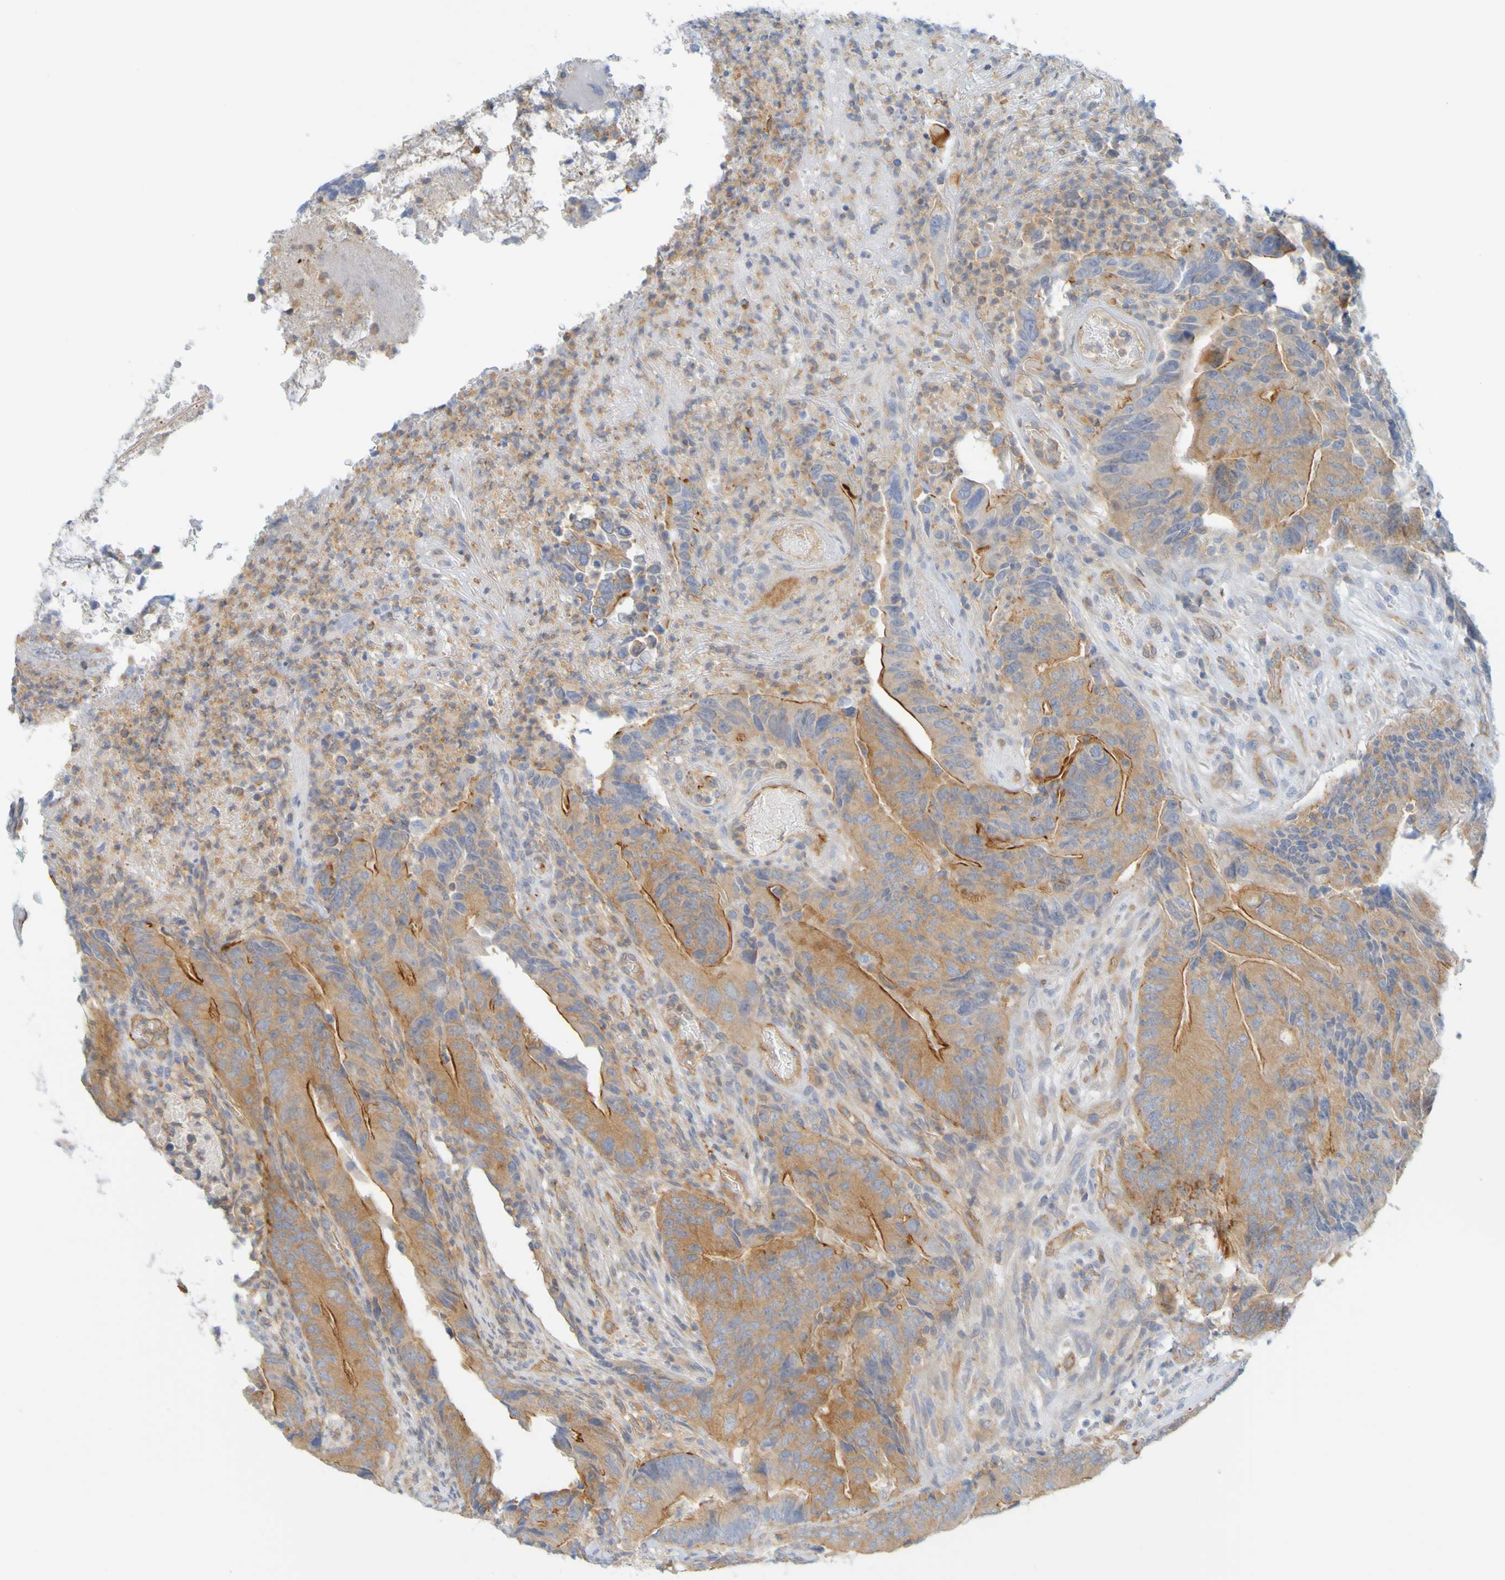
{"staining": {"intensity": "moderate", "quantity": ">75%", "location": "cytoplasmic/membranous"}, "tissue": "colorectal cancer", "cell_type": "Tumor cells", "image_type": "cancer", "snomed": [{"axis": "morphology", "description": "Normal tissue, NOS"}, {"axis": "morphology", "description": "Adenocarcinoma, NOS"}, {"axis": "topography", "description": "Colon"}], "caption": "A histopathology image showing moderate cytoplasmic/membranous staining in approximately >75% of tumor cells in colorectal cancer, as visualized by brown immunohistochemical staining.", "gene": "APPL1", "patient": {"sex": "male", "age": 56}}